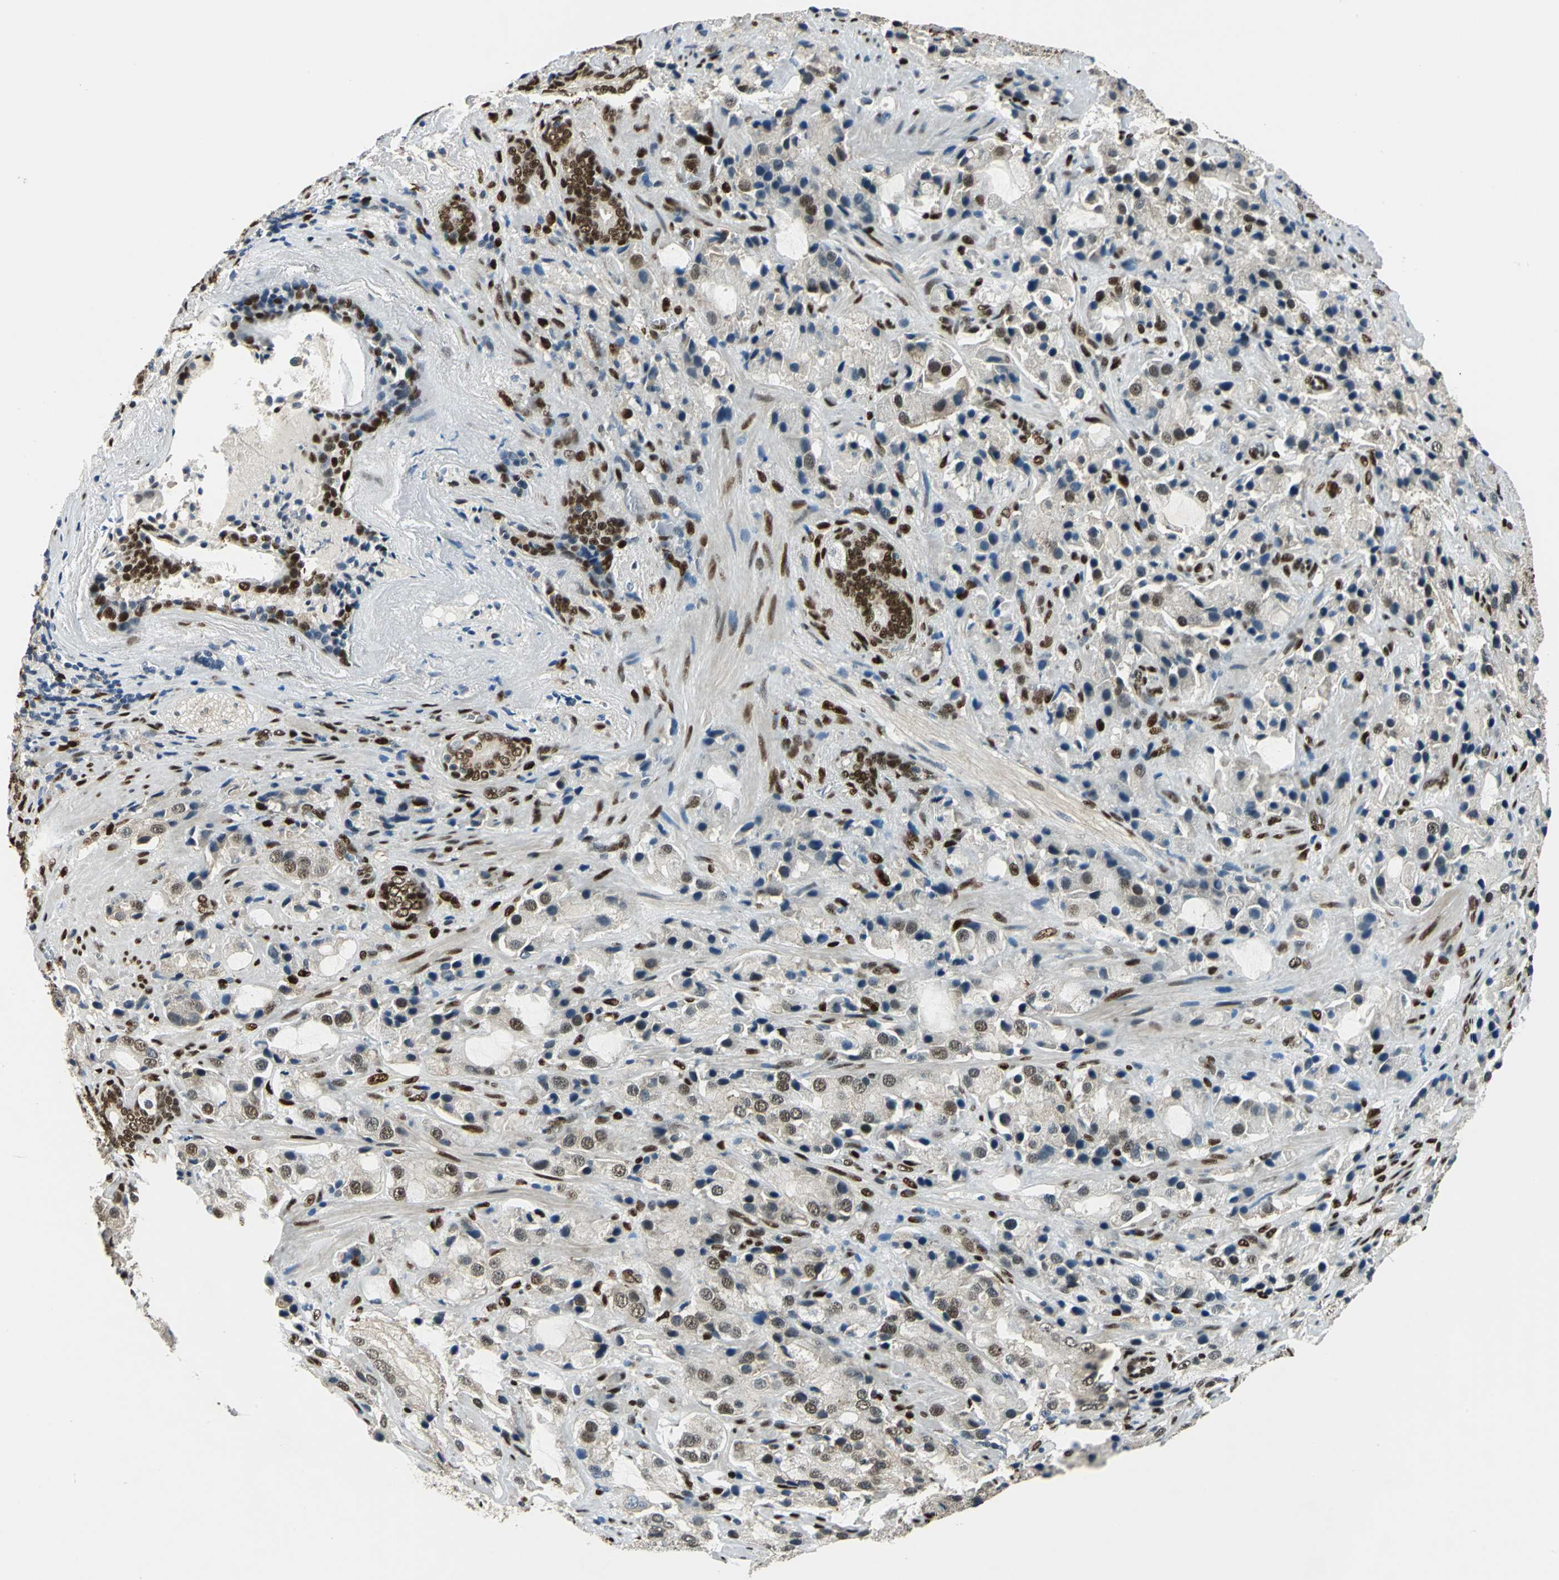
{"staining": {"intensity": "moderate", "quantity": ">75%", "location": "nuclear"}, "tissue": "prostate cancer", "cell_type": "Tumor cells", "image_type": "cancer", "snomed": [{"axis": "morphology", "description": "Adenocarcinoma, High grade"}, {"axis": "topography", "description": "Prostate"}], "caption": "Immunohistochemical staining of high-grade adenocarcinoma (prostate) displays moderate nuclear protein positivity in approximately >75% of tumor cells. Immunohistochemistry (ihc) stains the protein in brown and the nuclei are stained blue.", "gene": "NFIA", "patient": {"sex": "male", "age": 70}}